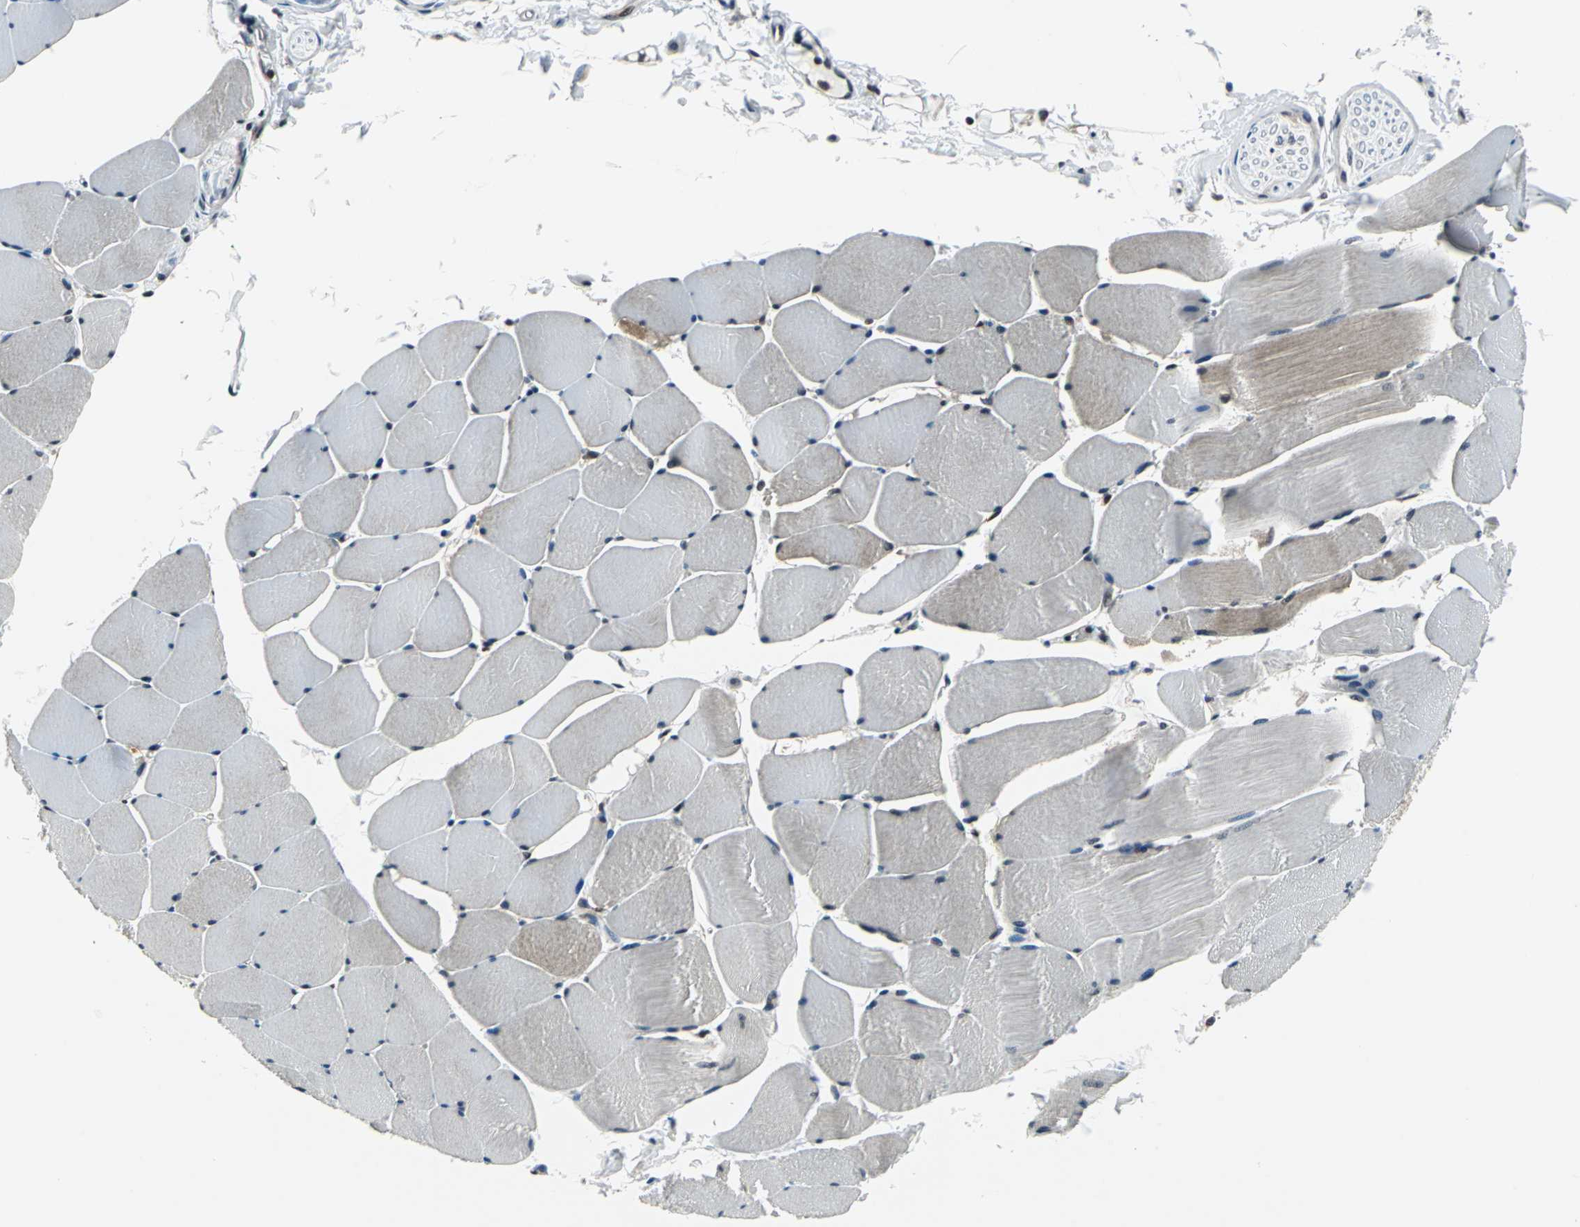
{"staining": {"intensity": "moderate", "quantity": "25%-75%", "location": "cytoplasmic/membranous,nuclear"}, "tissue": "skeletal muscle", "cell_type": "Myocytes", "image_type": "normal", "snomed": [{"axis": "morphology", "description": "Normal tissue, NOS"}, {"axis": "topography", "description": "Skeletal muscle"}], "caption": "Myocytes show medium levels of moderate cytoplasmic/membranous,nuclear staining in approximately 25%-75% of cells in normal human skeletal muscle.", "gene": "POLR3K", "patient": {"sex": "male", "age": 62}}